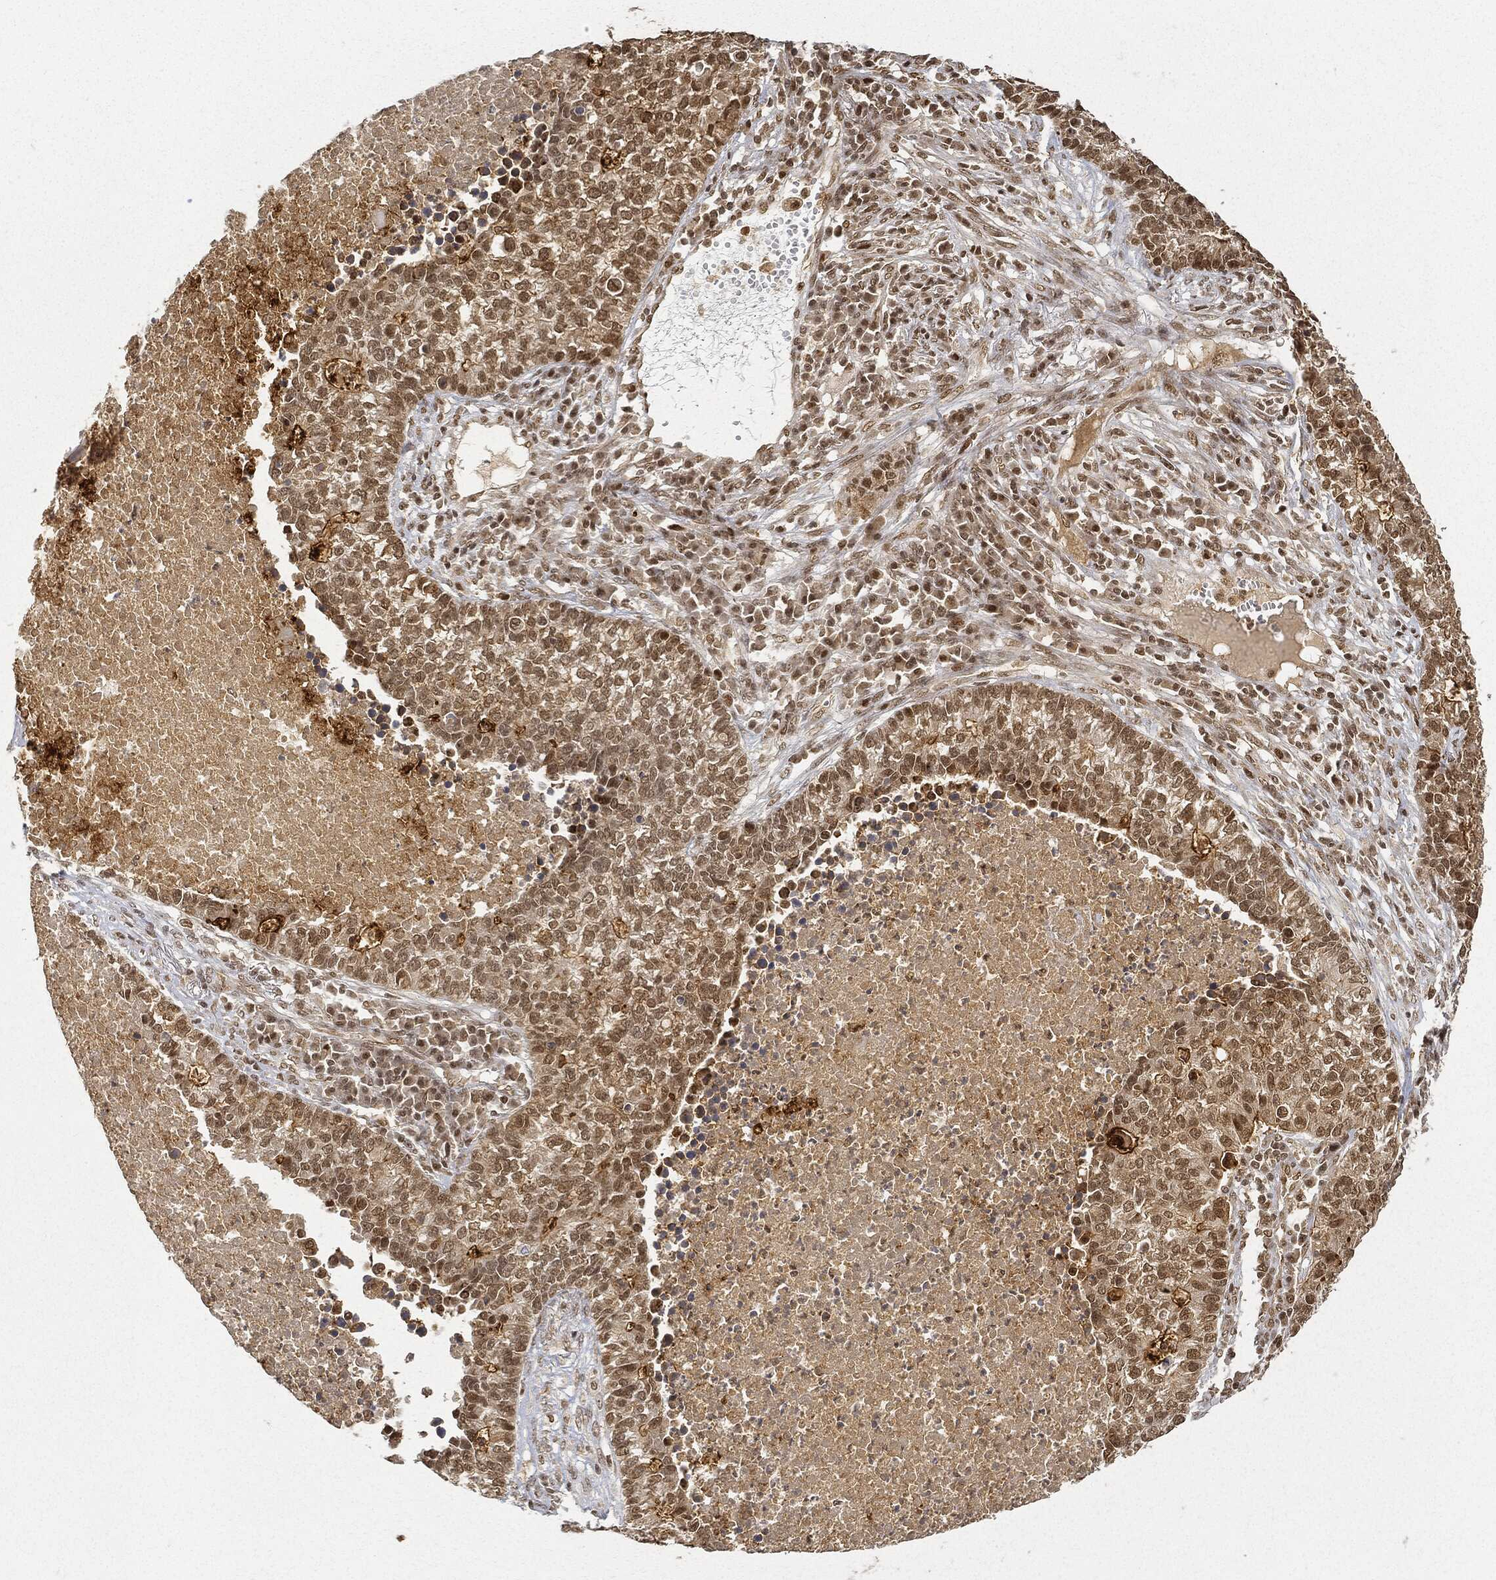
{"staining": {"intensity": "moderate", "quantity": ">75%", "location": "nuclear"}, "tissue": "lung cancer", "cell_type": "Tumor cells", "image_type": "cancer", "snomed": [{"axis": "morphology", "description": "Adenocarcinoma, NOS"}, {"axis": "topography", "description": "Lung"}], "caption": "Approximately >75% of tumor cells in human adenocarcinoma (lung) display moderate nuclear protein expression as visualized by brown immunohistochemical staining.", "gene": "CIB1", "patient": {"sex": "male", "age": 57}}